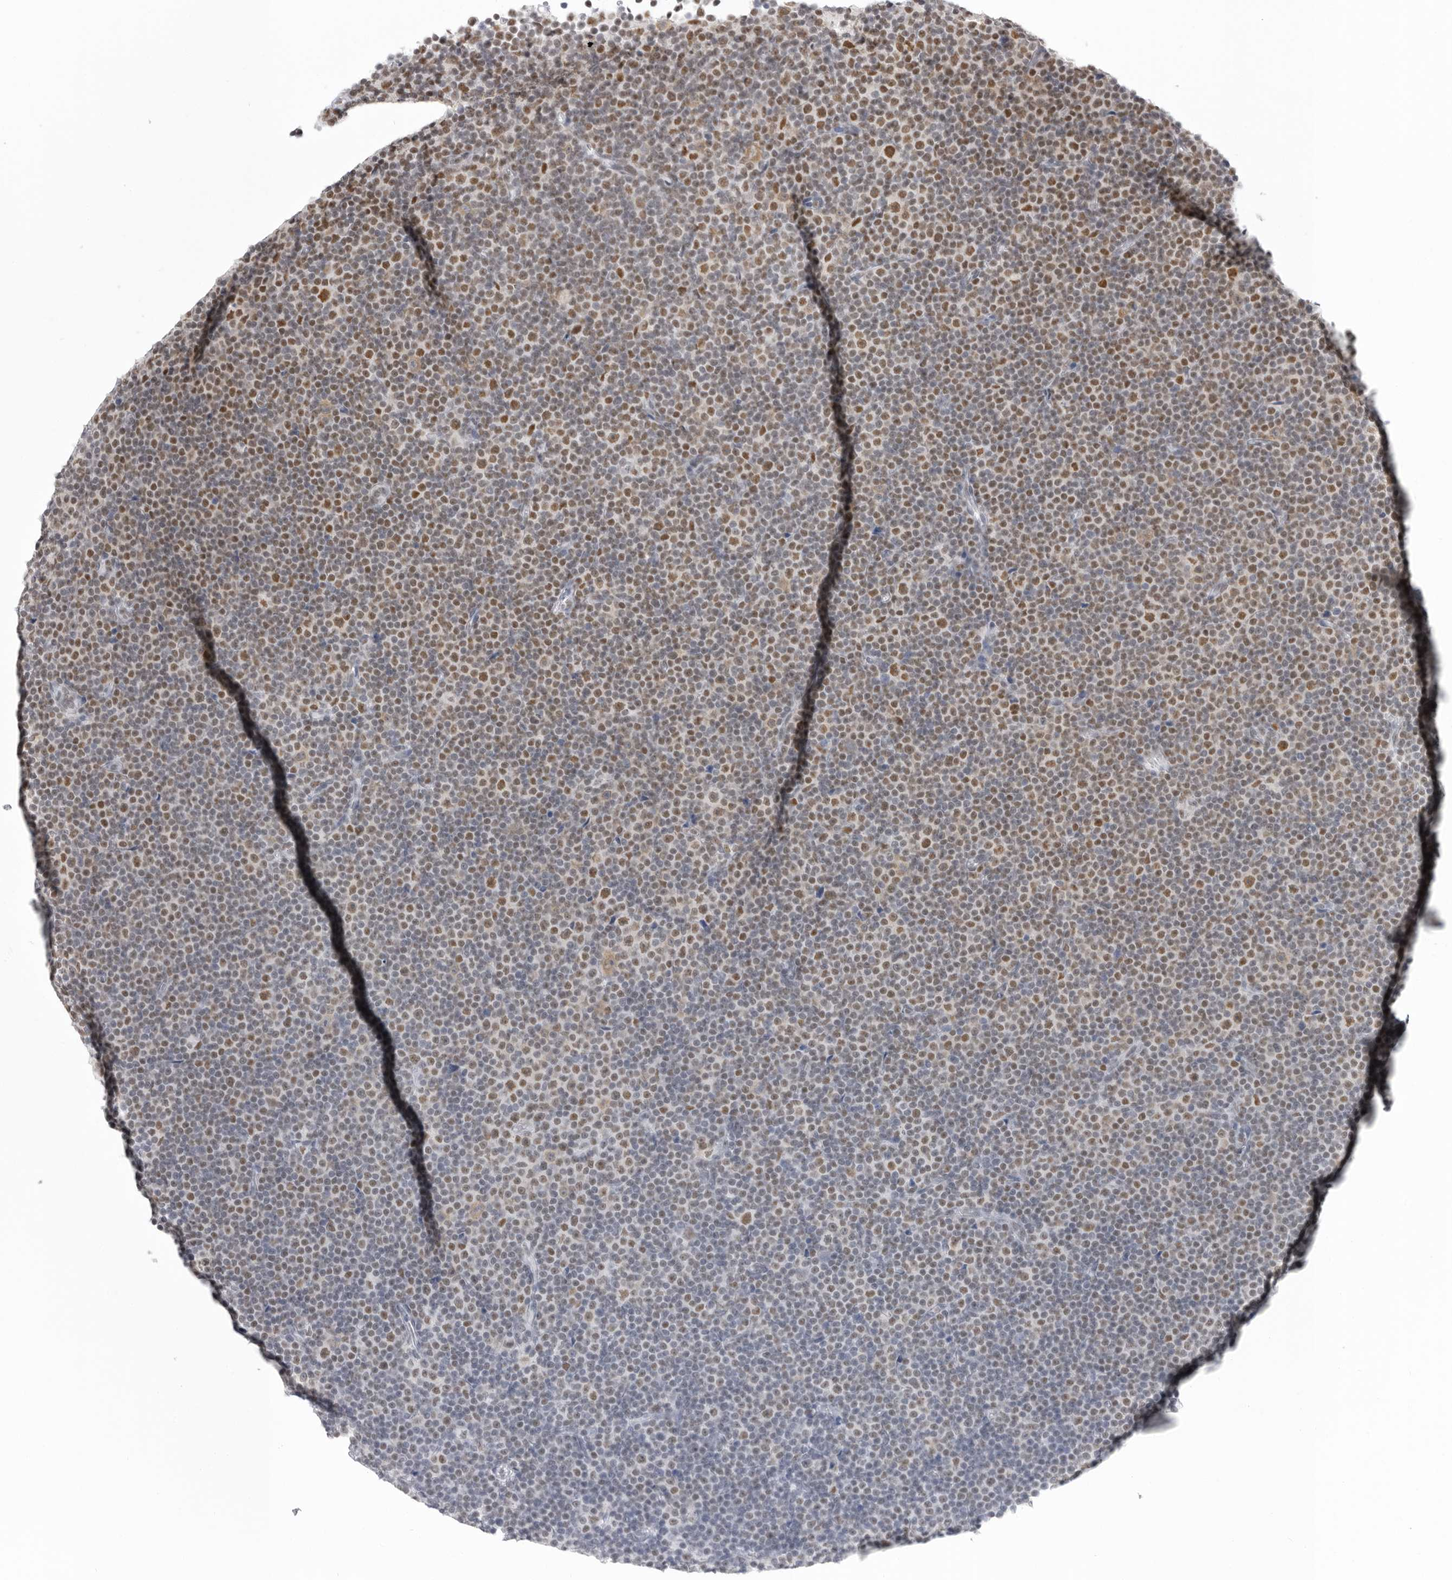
{"staining": {"intensity": "moderate", "quantity": "25%-75%", "location": "nuclear"}, "tissue": "lymphoma", "cell_type": "Tumor cells", "image_type": "cancer", "snomed": [{"axis": "morphology", "description": "Malignant lymphoma, non-Hodgkin's type, Low grade"}, {"axis": "topography", "description": "Lymph node"}], "caption": "A brown stain labels moderate nuclear staining of a protein in malignant lymphoma, non-Hodgkin's type (low-grade) tumor cells. Immunohistochemistry stains the protein of interest in brown and the nuclei are stained blue.", "gene": "RPA2", "patient": {"sex": "female", "age": 67}}